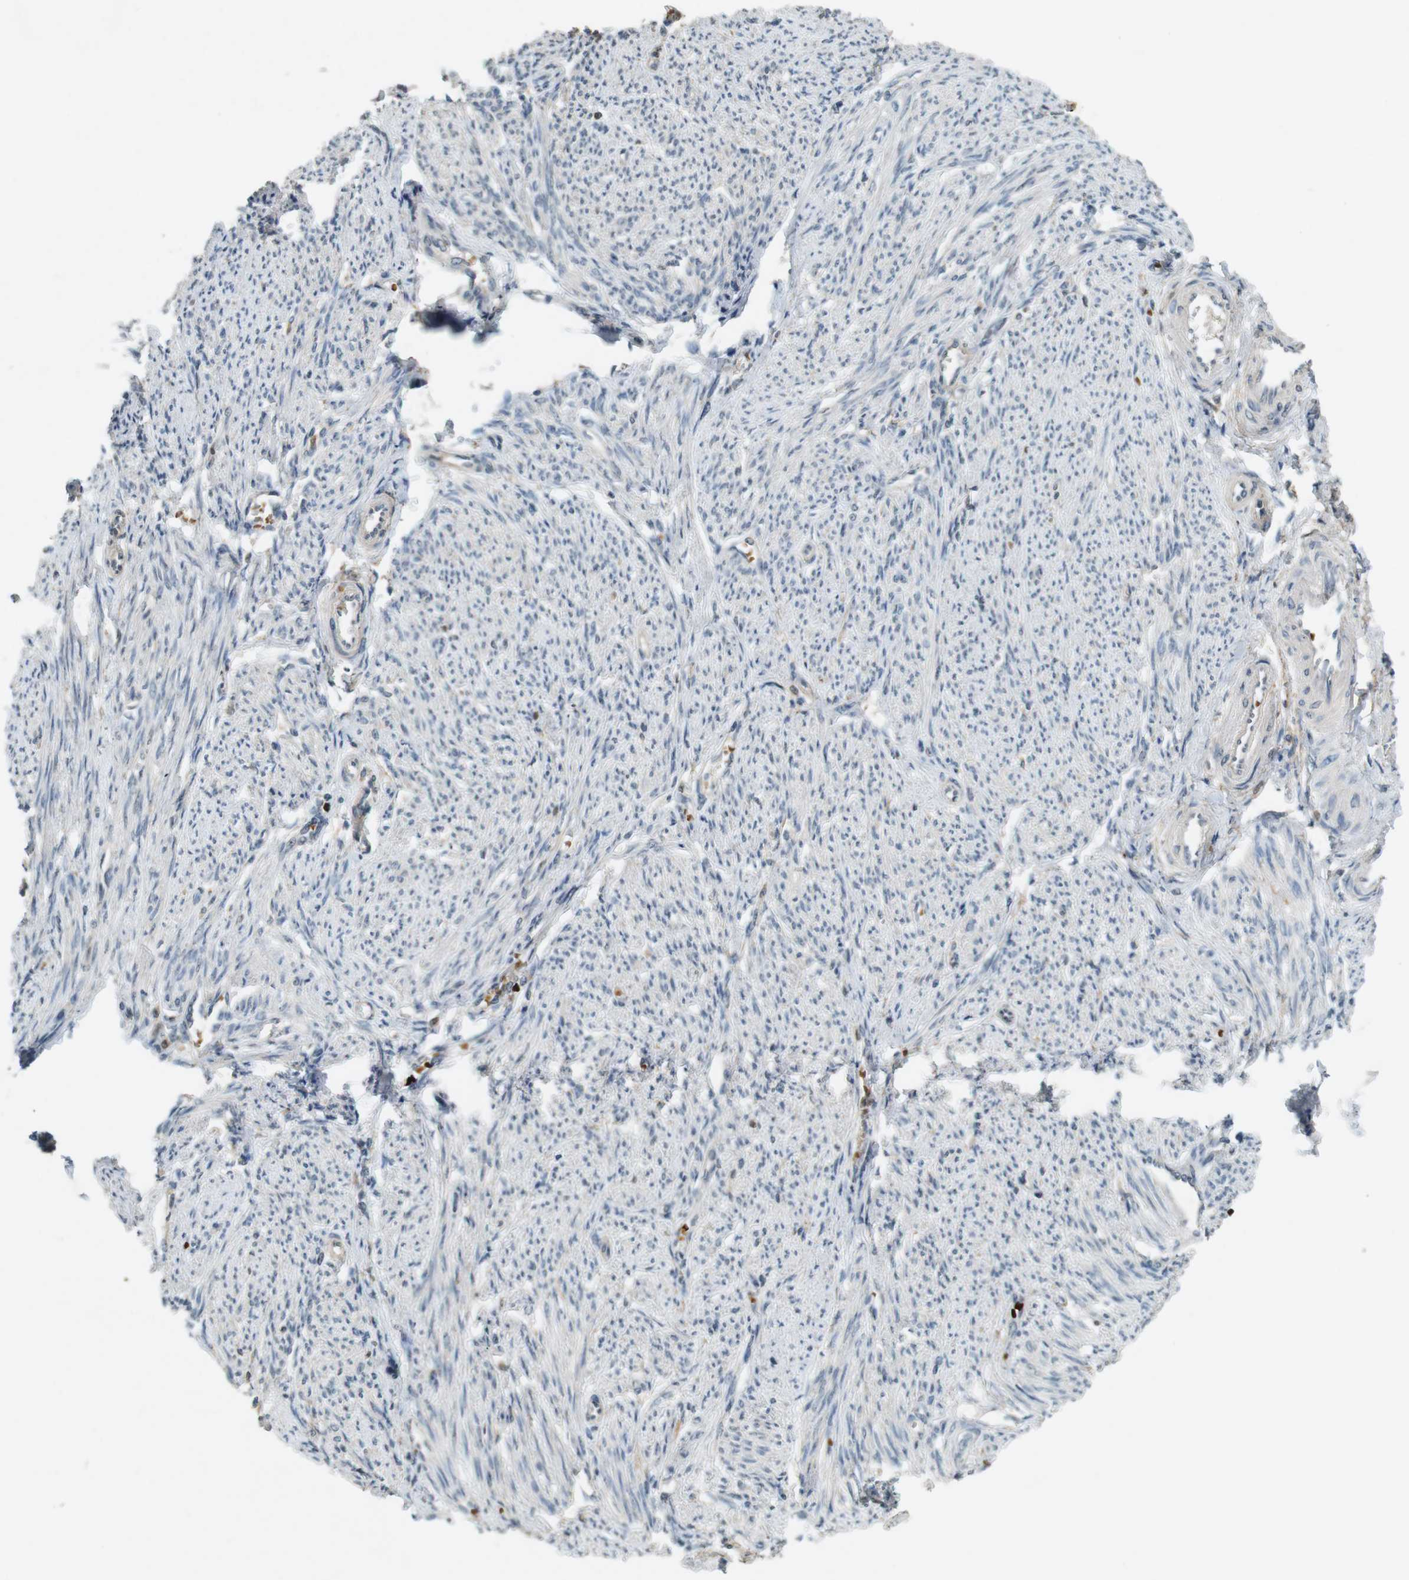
{"staining": {"intensity": "negative", "quantity": "none", "location": "none"}, "tissue": "smooth muscle", "cell_type": "Smooth muscle cells", "image_type": "normal", "snomed": [{"axis": "morphology", "description": "Normal tissue, NOS"}, {"axis": "topography", "description": "Smooth muscle"}], "caption": "Smooth muscle cells show no significant protein positivity in normal smooth muscle. The staining is performed using DAB (3,3'-diaminobenzidine) brown chromogen with nuclei counter-stained in using hematoxylin.", "gene": "CDK14", "patient": {"sex": "female", "age": 65}}